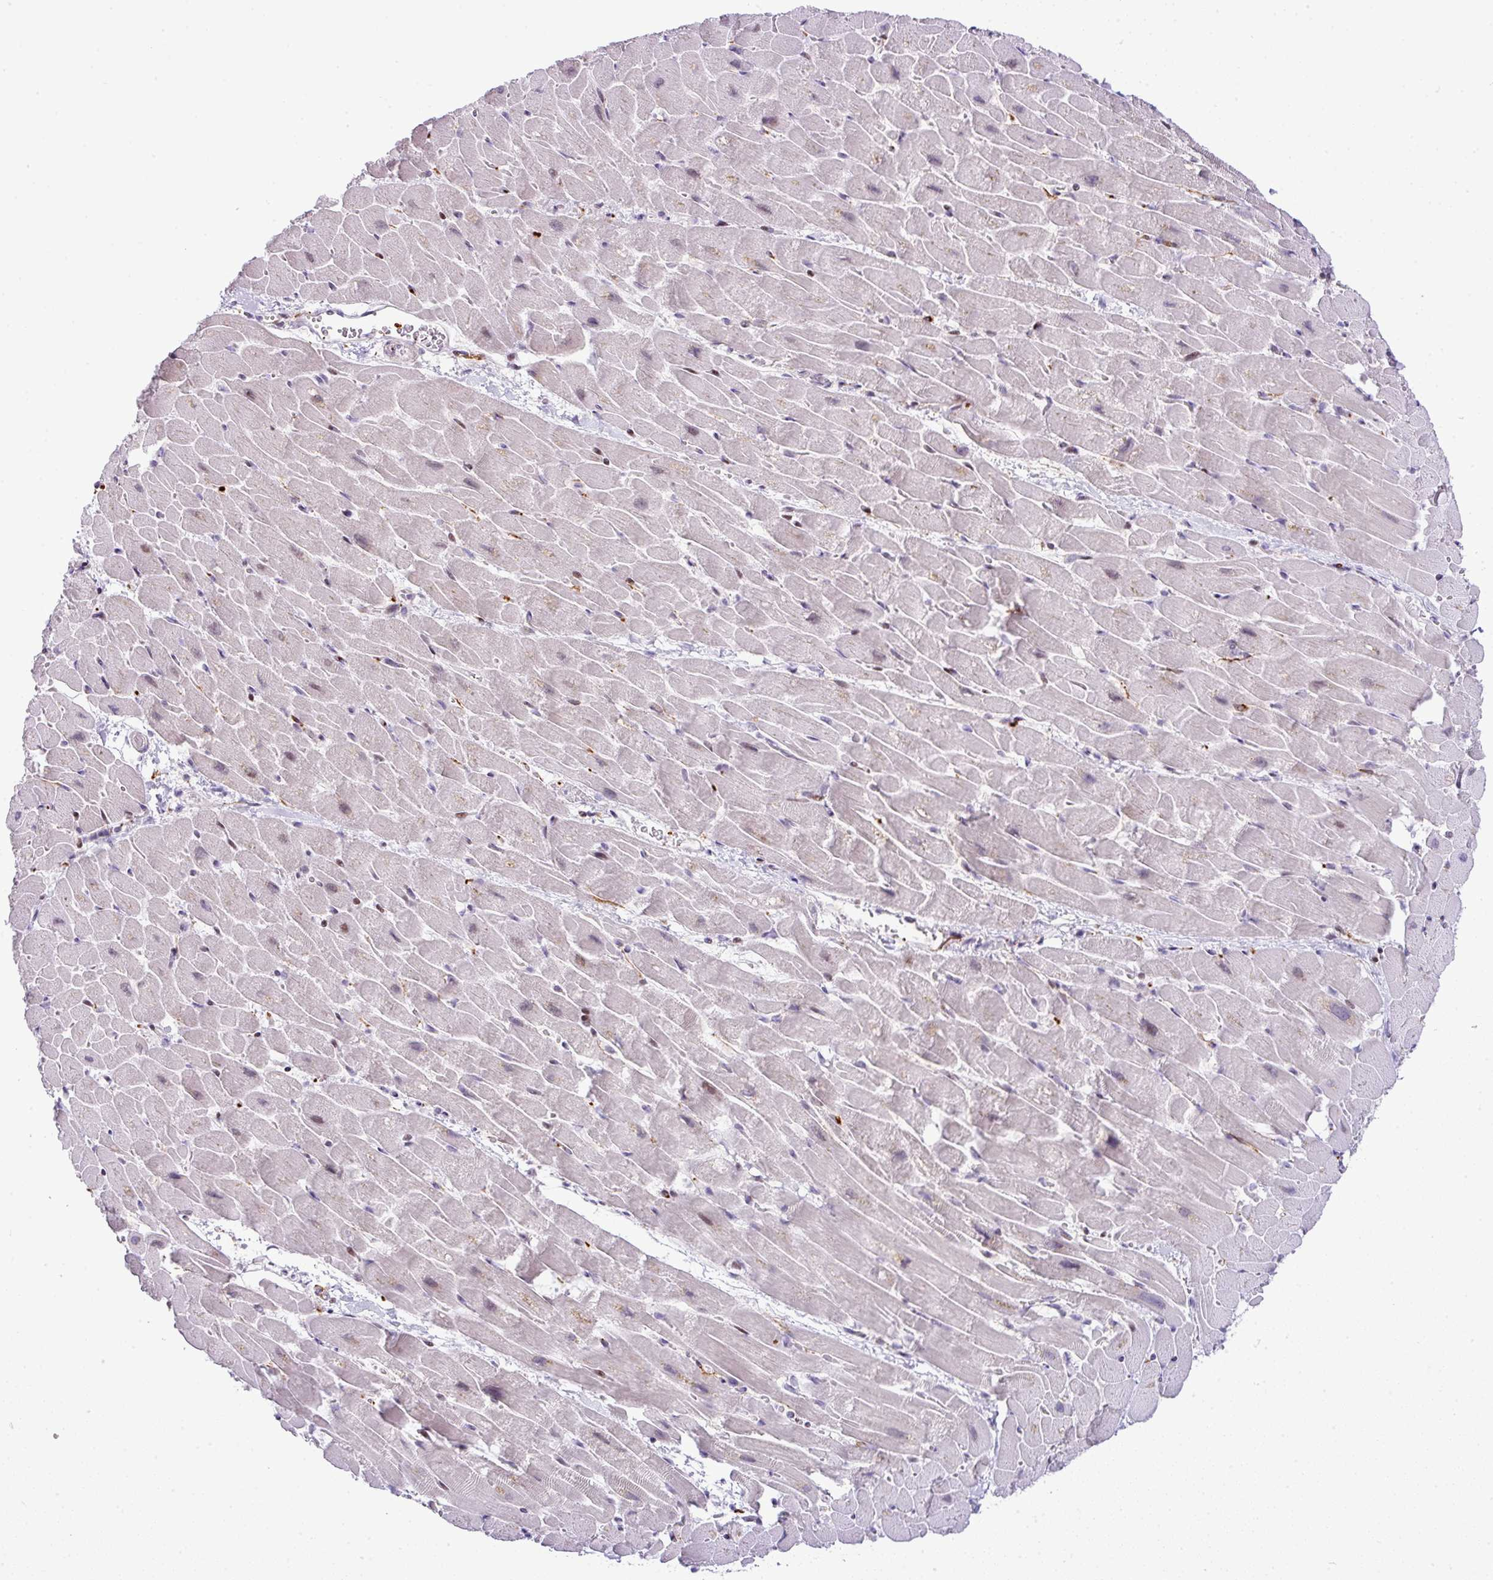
{"staining": {"intensity": "negative", "quantity": "none", "location": "none"}, "tissue": "heart muscle", "cell_type": "Cardiomyocytes", "image_type": "normal", "snomed": [{"axis": "morphology", "description": "Normal tissue, NOS"}, {"axis": "topography", "description": "Heart"}], "caption": "Immunohistochemistry (IHC) histopathology image of benign heart muscle: human heart muscle stained with DAB (3,3'-diaminobenzidine) exhibits no significant protein expression in cardiomyocytes.", "gene": "CMTM5", "patient": {"sex": "male", "age": 37}}